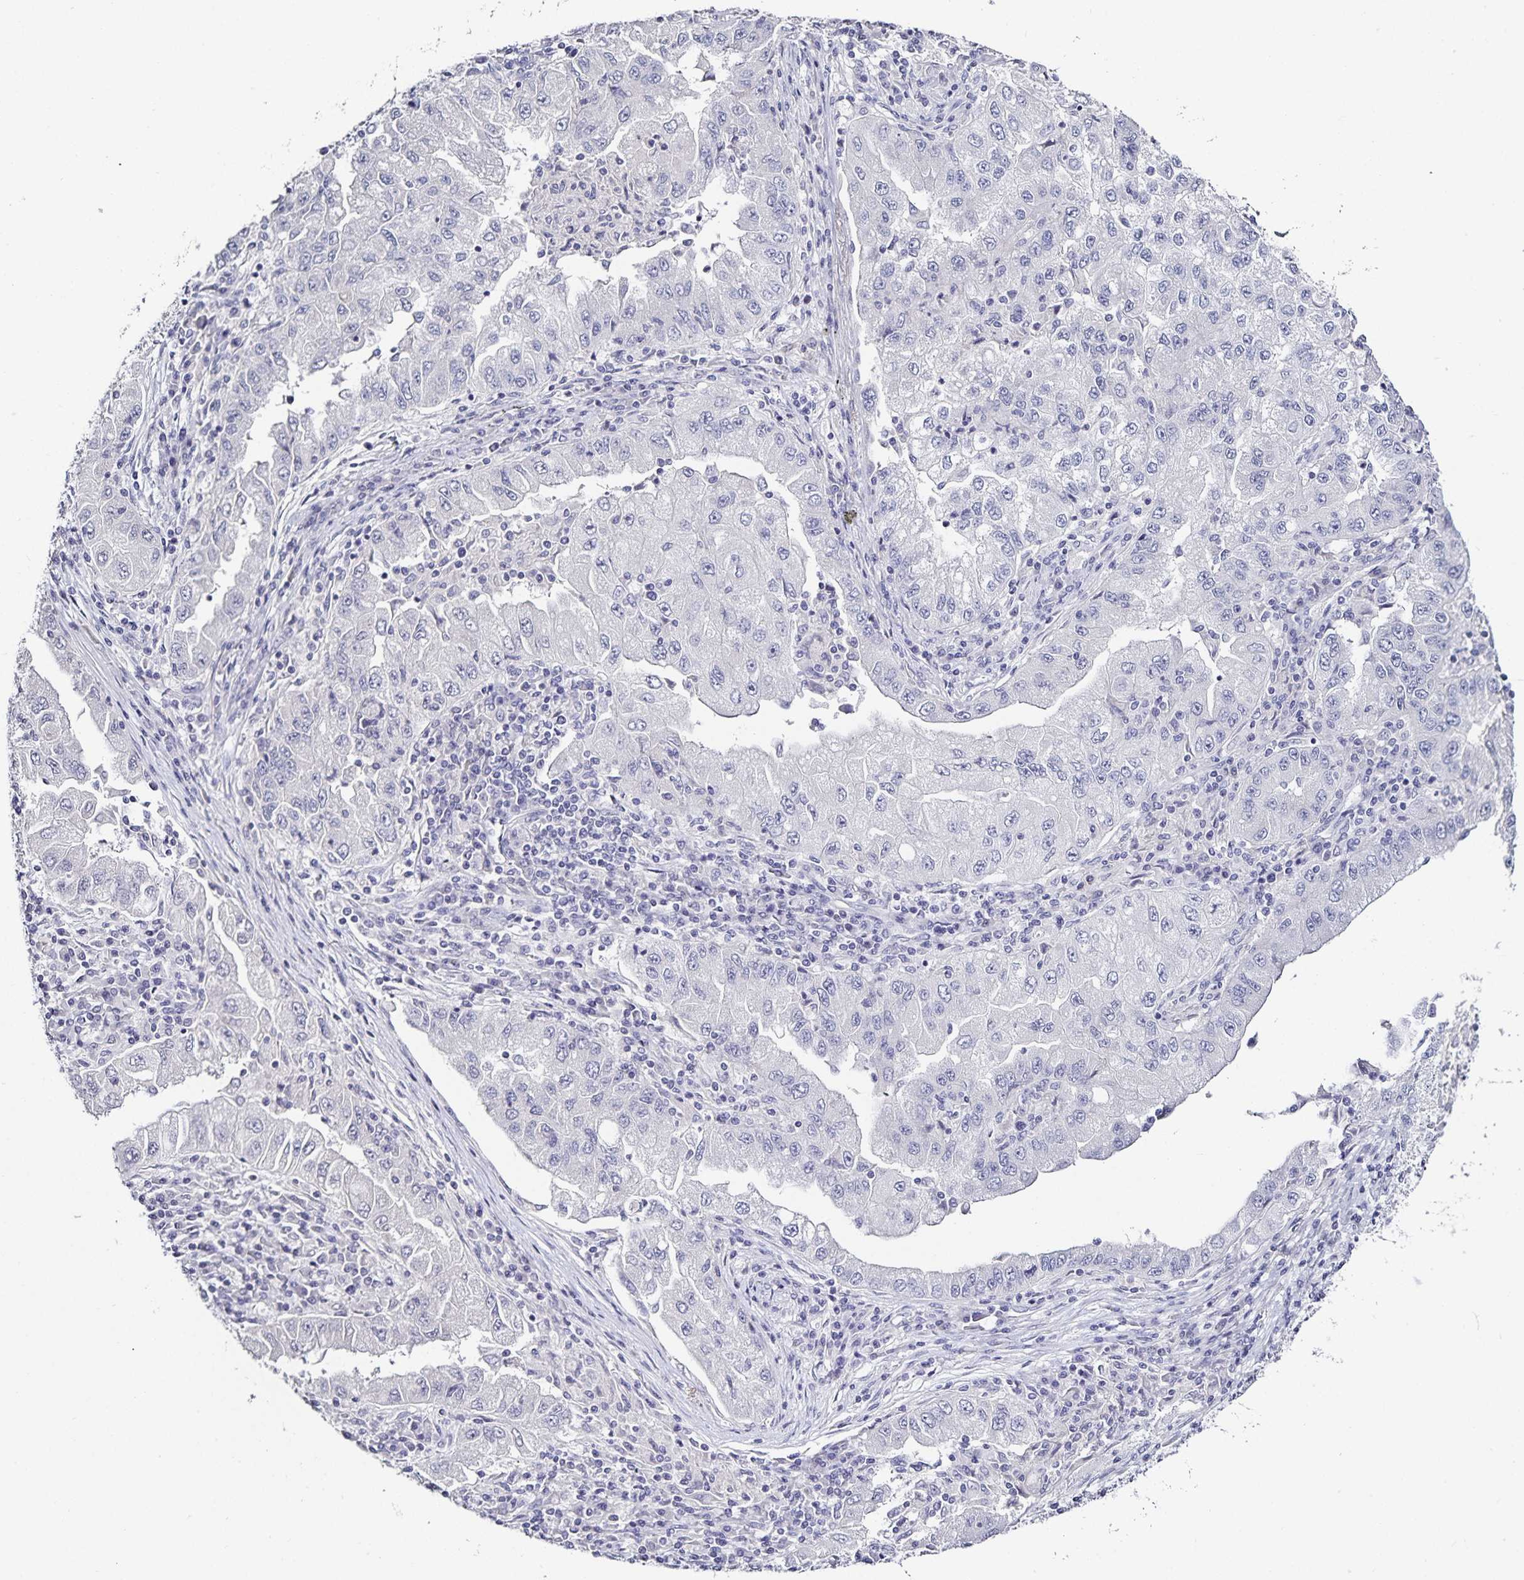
{"staining": {"intensity": "negative", "quantity": "none", "location": "none"}, "tissue": "lung cancer", "cell_type": "Tumor cells", "image_type": "cancer", "snomed": [{"axis": "morphology", "description": "Adenocarcinoma, NOS"}, {"axis": "morphology", "description": "Adenocarcinoma primary or metastatic"}, {"axis": "topography", "description": "Lung"}], "caption": "High magnification brightfield microscopy of adenocarcinoma primary or metastatic (lung) stained with DAB (brown) and counterstained with hematoxylin (blue): tumor cells show no significant positivity.", "gene": "TTR", "patient": {"sex": "male", "age": 74}}